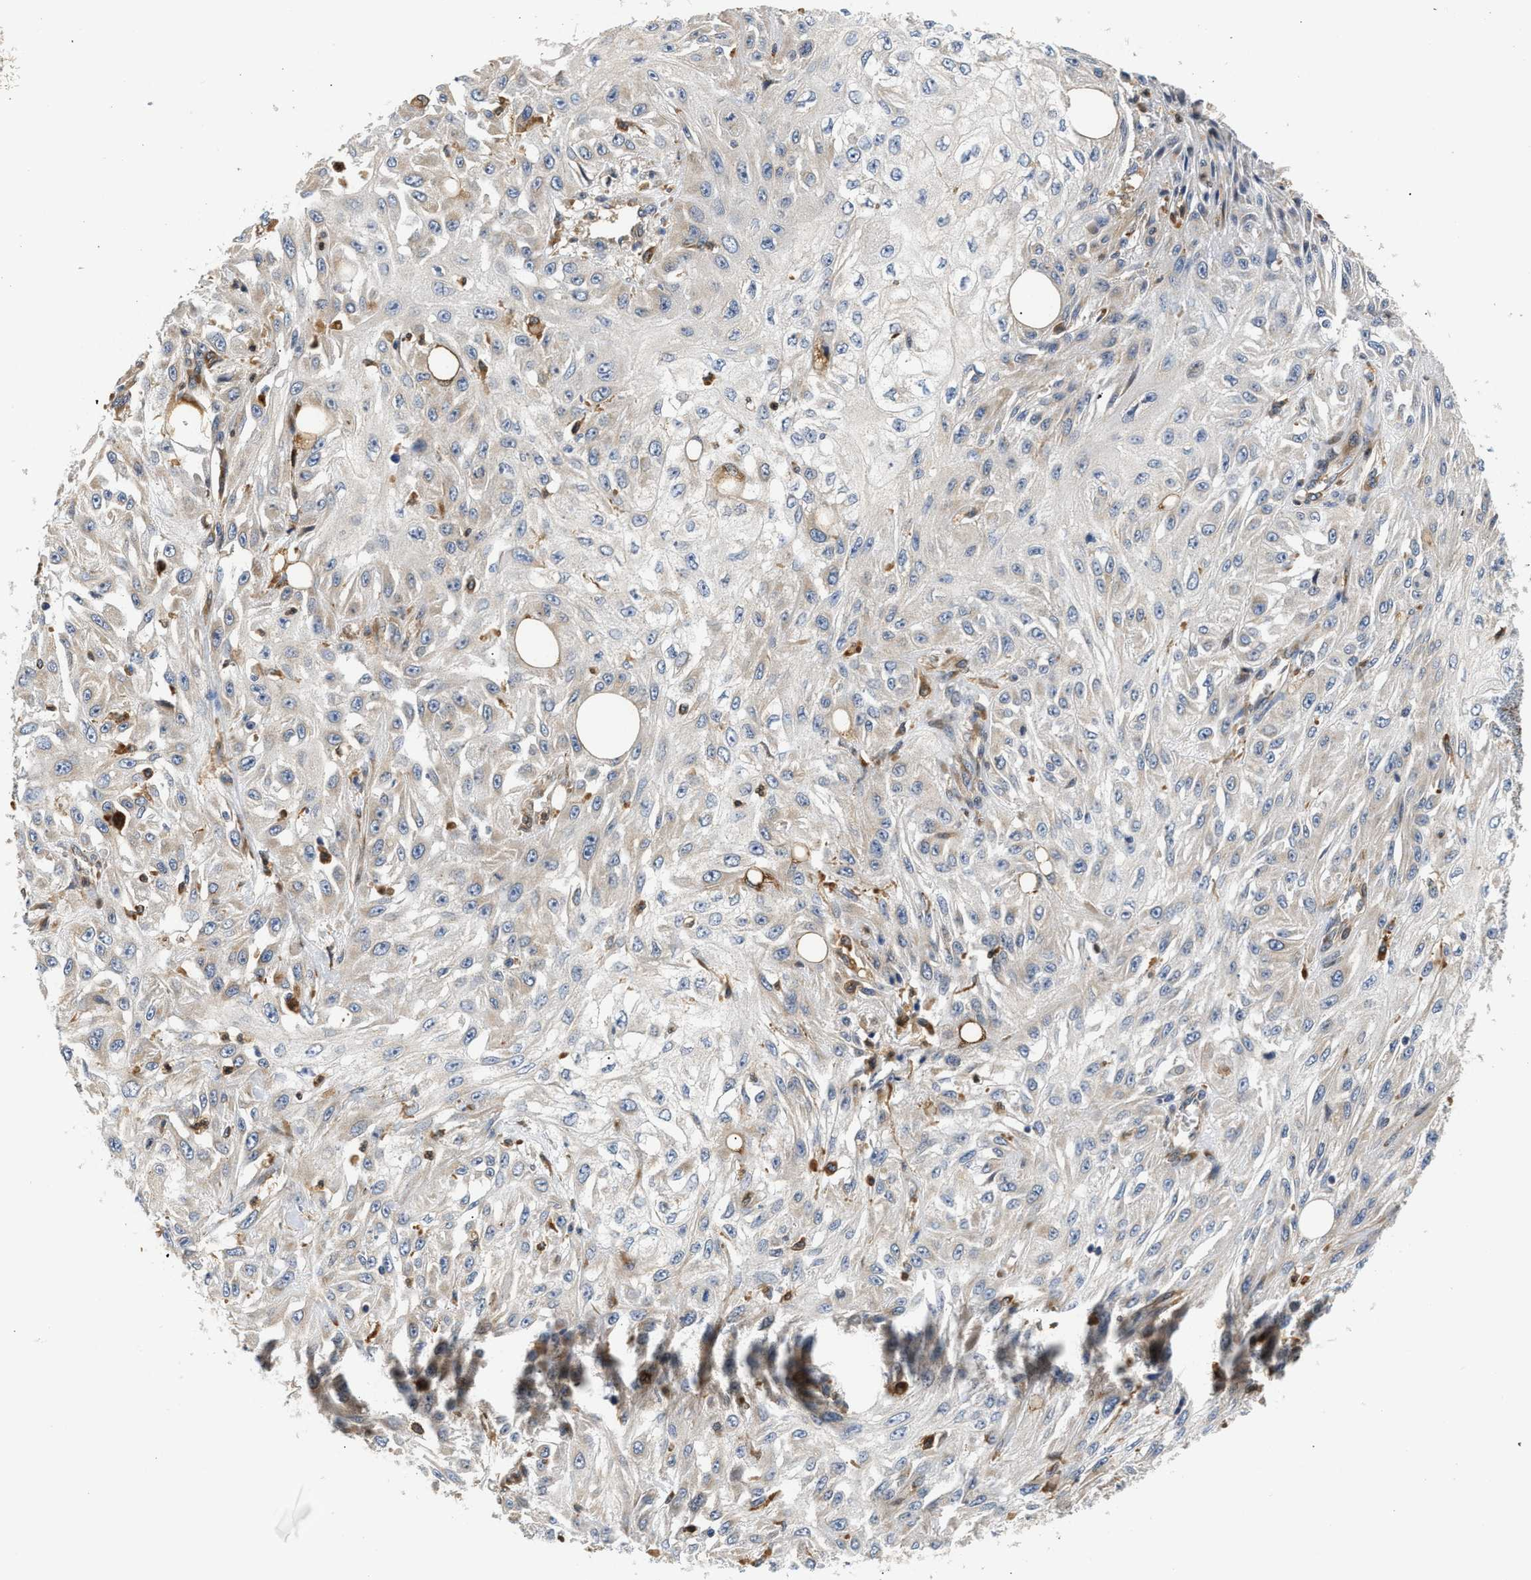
{"staining": {"intensity": "weak", "quantity": "<25%", "location": "cytoplasmic/membranous"}, "tissue": "skin cancer", "cell_type": "Tumor cells", "image_type": "cancer", "snomed": [{"axis": "morphology", "description": "Squamous cell carcinoma, NOS"}, {"axis": "morphology", "description": "Squamous cell carcinoma, metastatic, NOS"}, {"axis": "topography", "description": "Skin"}, {"axis": "topography", "description": "Lymph node"}], "caption": "High power microscopy photomicrograph of an IHC image of skin cancer, revealing no significant positivity in tumor cells.", "gene": "RAB31", "patient": {"sex": "male", "age": 75}}